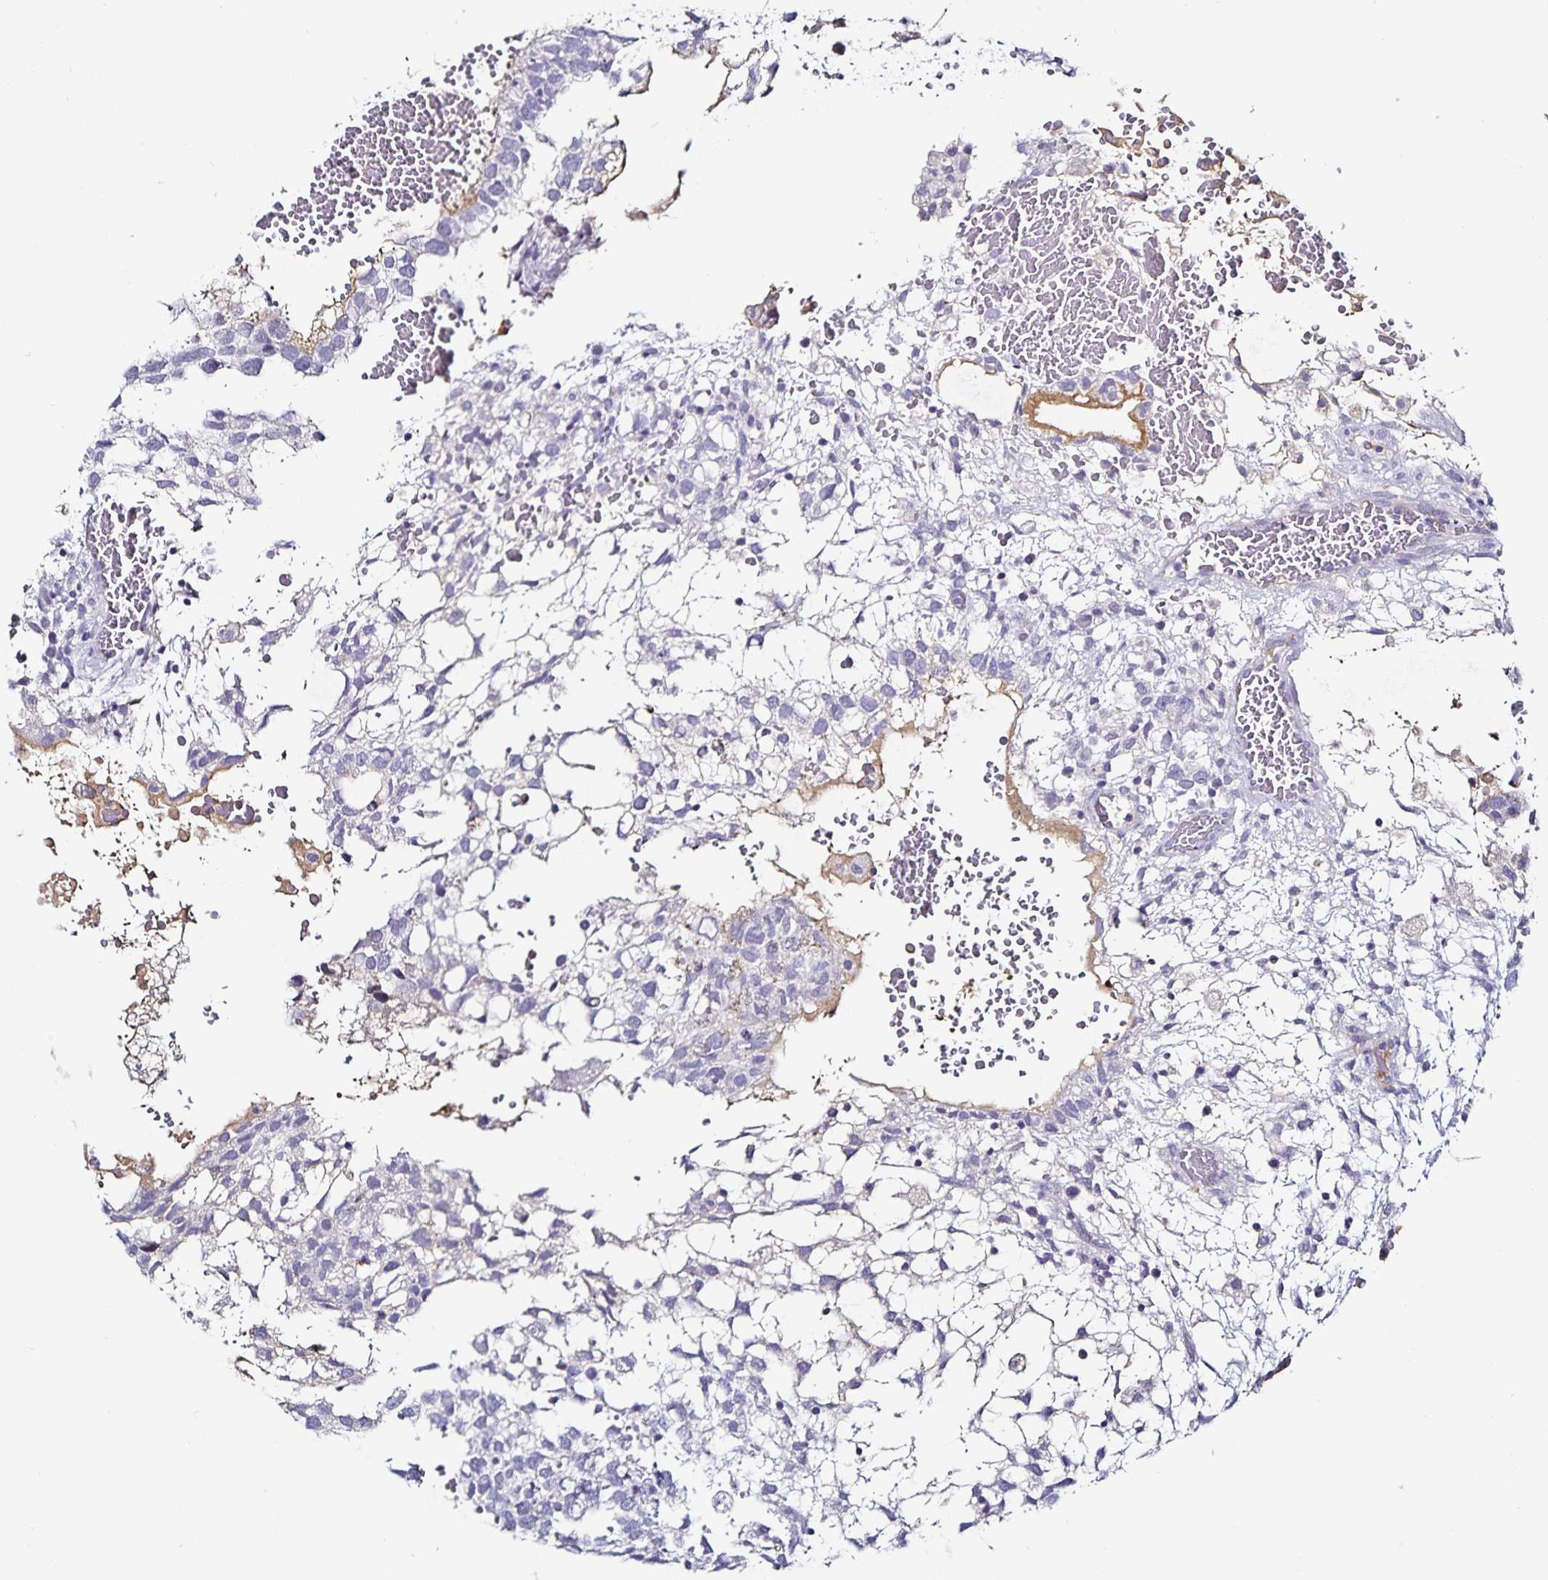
{"staining": {"intensity": "negative", "quantity": "none", "location": "none"}, "tissue": "testis cancer", "cell_type": "Tumor cells", "image_type": "cancer", "snomed": [{"axis": "morphology", "description": "Carcinoma, Embryonal, NOS"}, {"axis": "topography", "description": "Testis"}], "caption": "Histopathology image shows no significant protein positivity in tumor cells of testis cancer (embryonal carcinoma).", "gene": "TTR", "patient": {"sex": "male", "age": 32}}